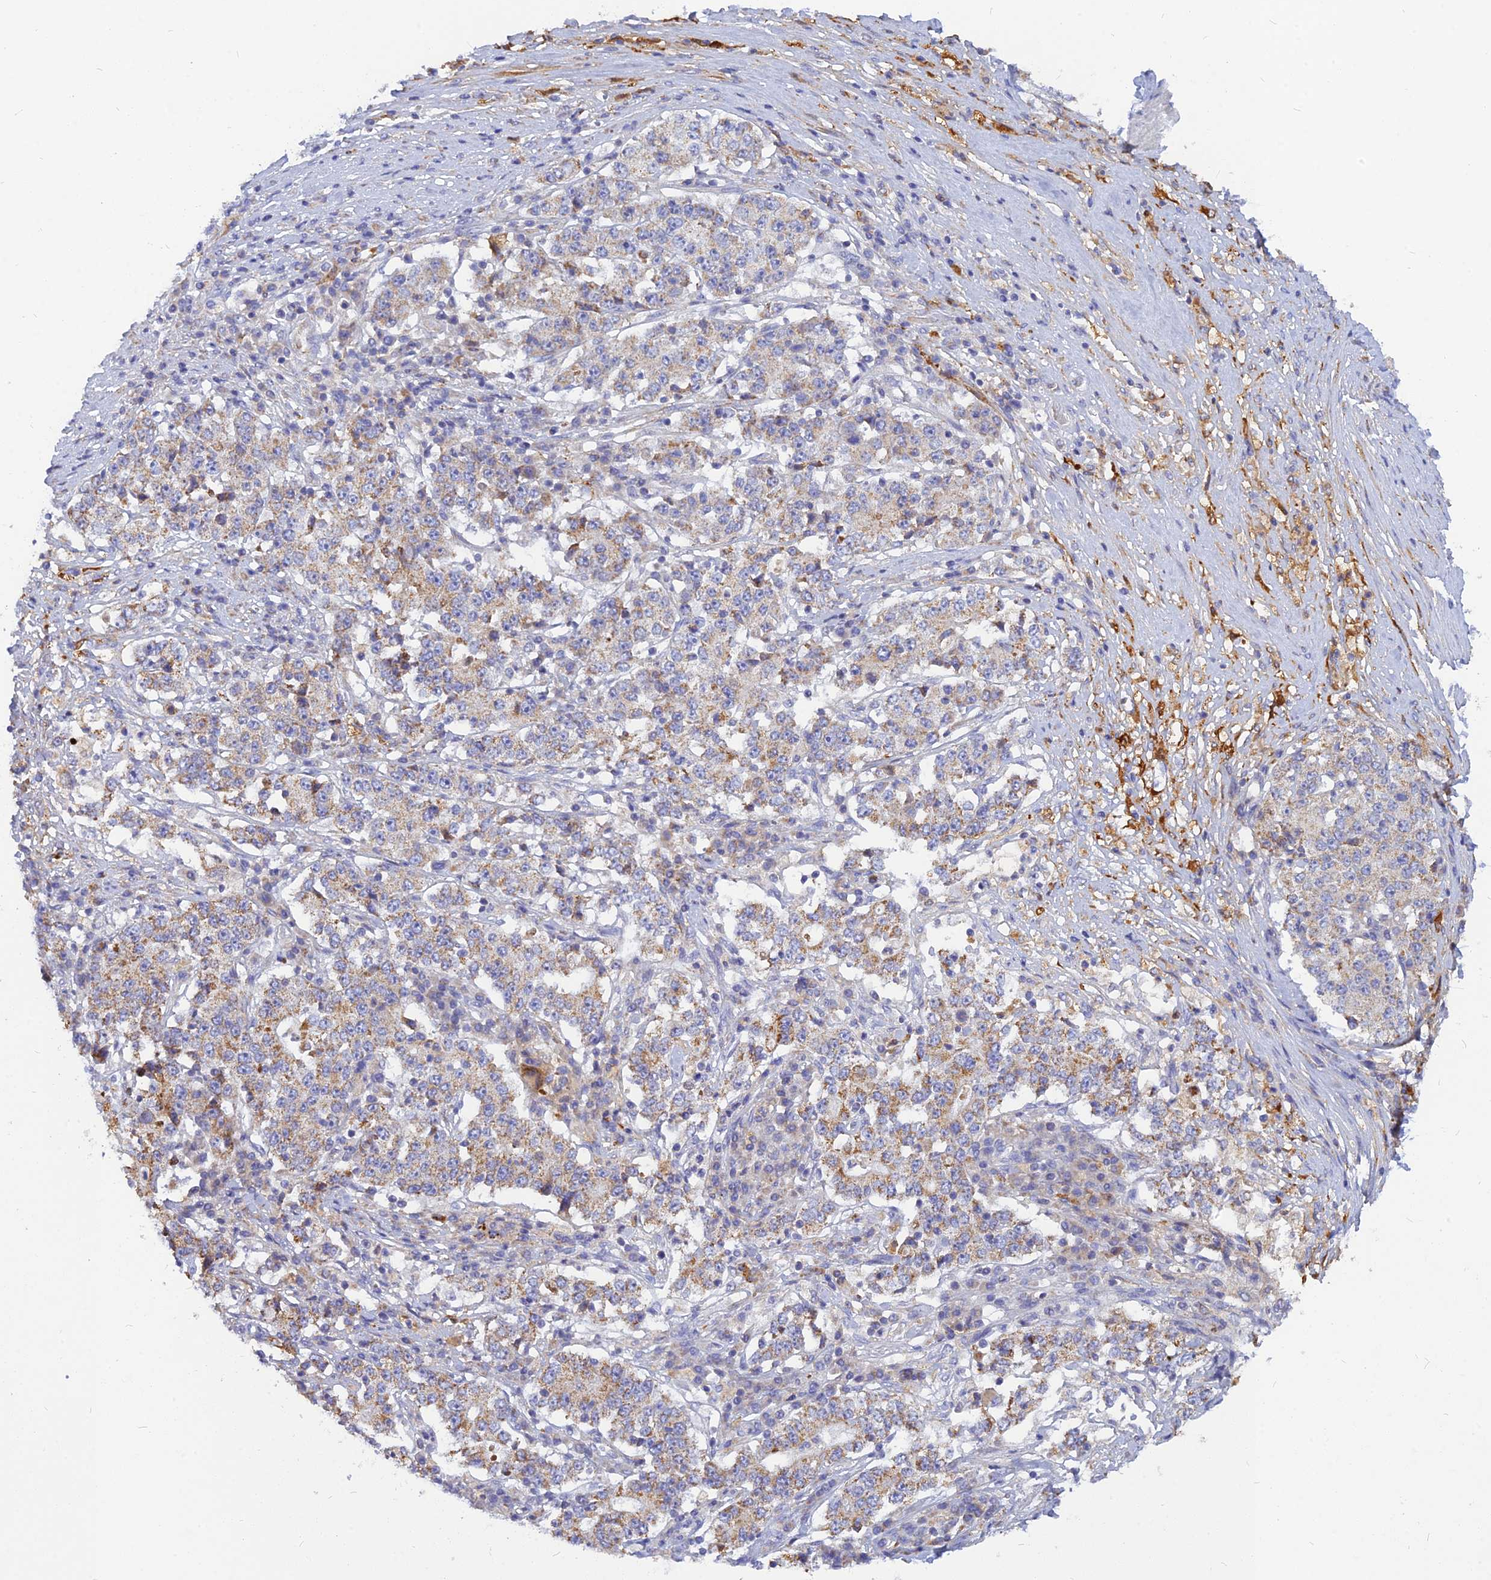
{"staining": {"intensity": "moderate", "quantity": ">75%", "location": "cytoplasmic/membranous"}, "tissue": "stomach cancer", "cell_type": "Tumor cells", "image_type": "cancer", "snomed": [{"axis": "morphology", "description": "Adenocarcinoma, NOS"}, {"axis": "topography", "description": "Stomach"}], "caption": "Stomach cancer (adenocarcinoma) stained with DAB IHC reveals medium levels of moderate cytoplasmic/membranous expression in approximately >75% of tumor cells.", "gene": "CACNA1B", "patient": {"sex": "male", "age": 59}}